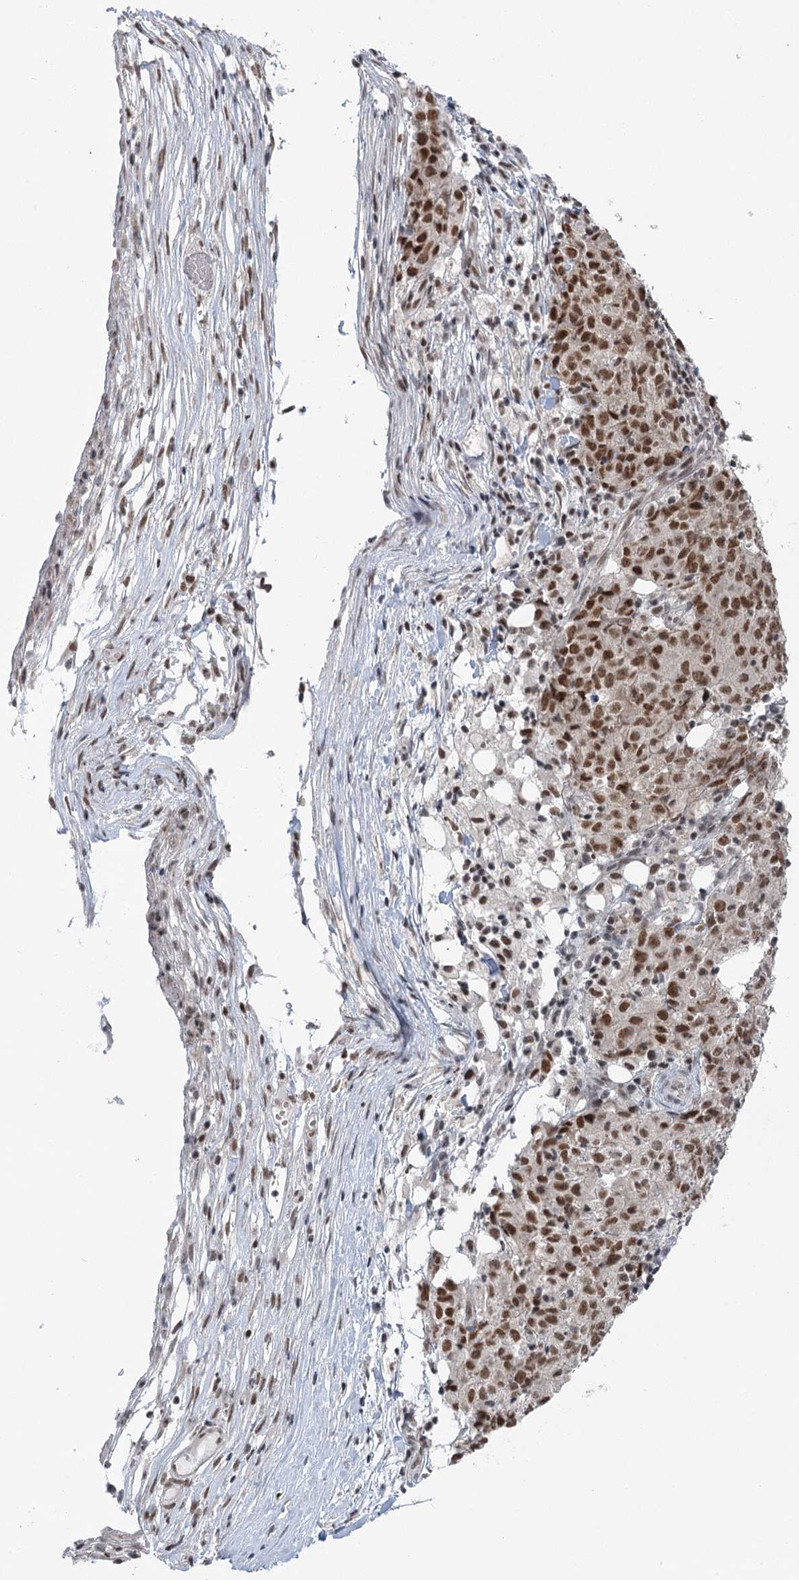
{"staining": {"intensity": "moderate", "quantity": ">75%", "location": "nuclear"}, "tissue": "ovarian cancer", "cell_type": "Tumor cells", "image_type": "cancer", "snomed": [{"axis": "morphology", "description": "Carcinoma, endometroid"}, {"axis": "topography", "description": "Ovary"}], "caption": "A high-resolution photomicrograph shows immunohistochemistry (IHC) staining of ovarian cancer (endometroid carcinoma), which demonstrates moderate nuclear expression in approximately >75% of tumor cells.", "gene": "PDS5A", "patient": {"sex": "female", "age": 42}}